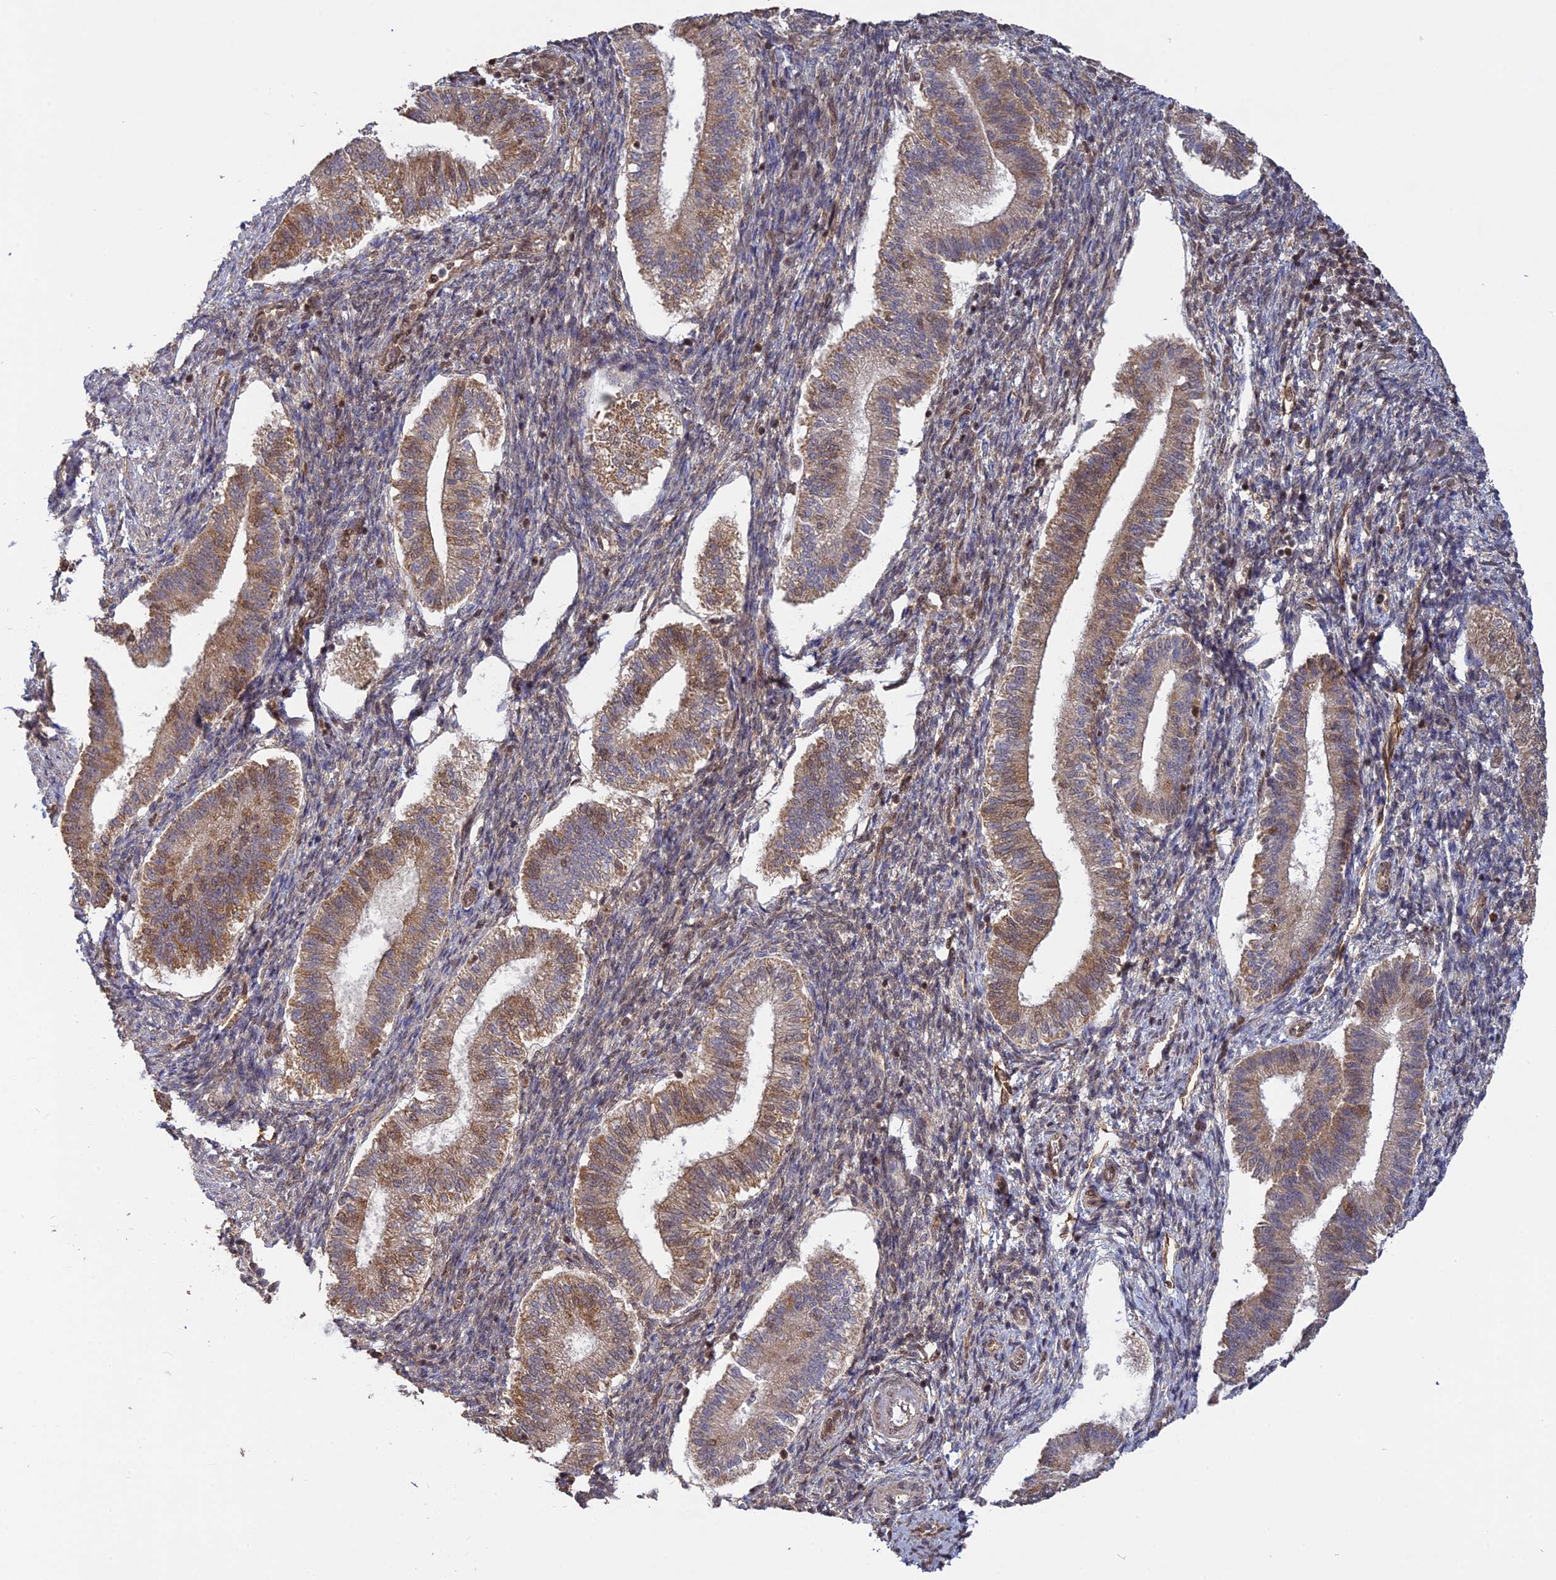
{"staining": {"intensity": "weak", "quantity": "<25%", "location": "cytoplasmic/membranous"}, "tissue": "endometrium", "cell_type": "Cells in endometrial stroma", "image_type": "normal", "snomed": [{"axis": "morphology", "description": "Normal tissue, NOS"}, {"axis": "topography", "description": "Endometrium"}], "caption": "High power microscopy micrograph of an immunohistochemistry (IHC) image of benign endometrium, revealing no significant expression in cells in endometrial stroma.", "gene": "PKIG", "patient": {"sex": "female", "age": 24}}